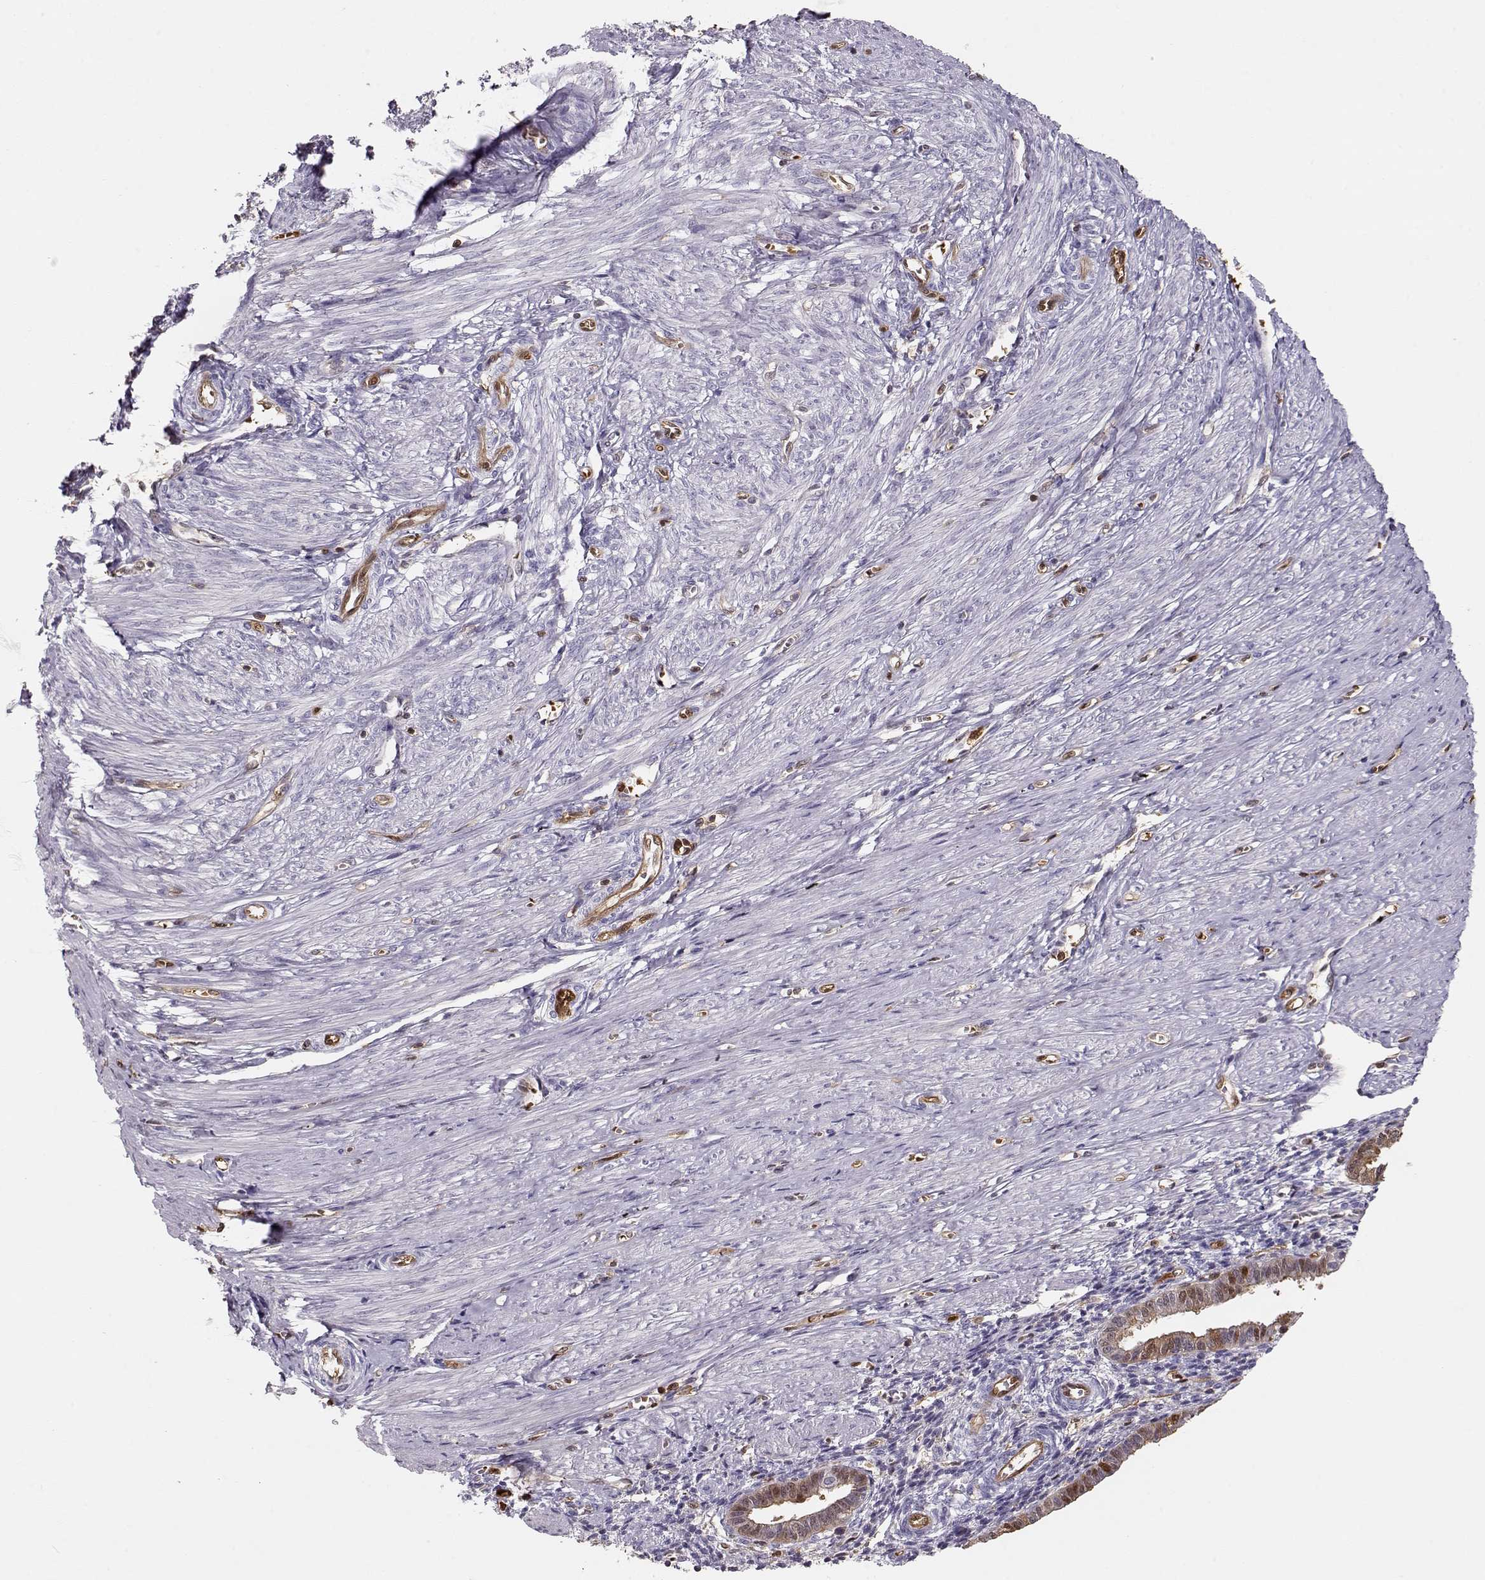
{"staining": {"intensity": "negative", "quantity": "none", "location": "none"}, "tissue": "endometrium", "cell_type": "Cells in endometrial stroma", "image_type": "normal", "snomed": [{"axis": "morphology", "description": "Normal tissue, NOS"}, {"axis": "topography", "description": "Endometrium"}], "caption": "IHC of unremarkable human endometrium displays no positivity in cells in endometrial stroma.", "gene": "PNP", "patient": {"sex": "female", "age": 37}}